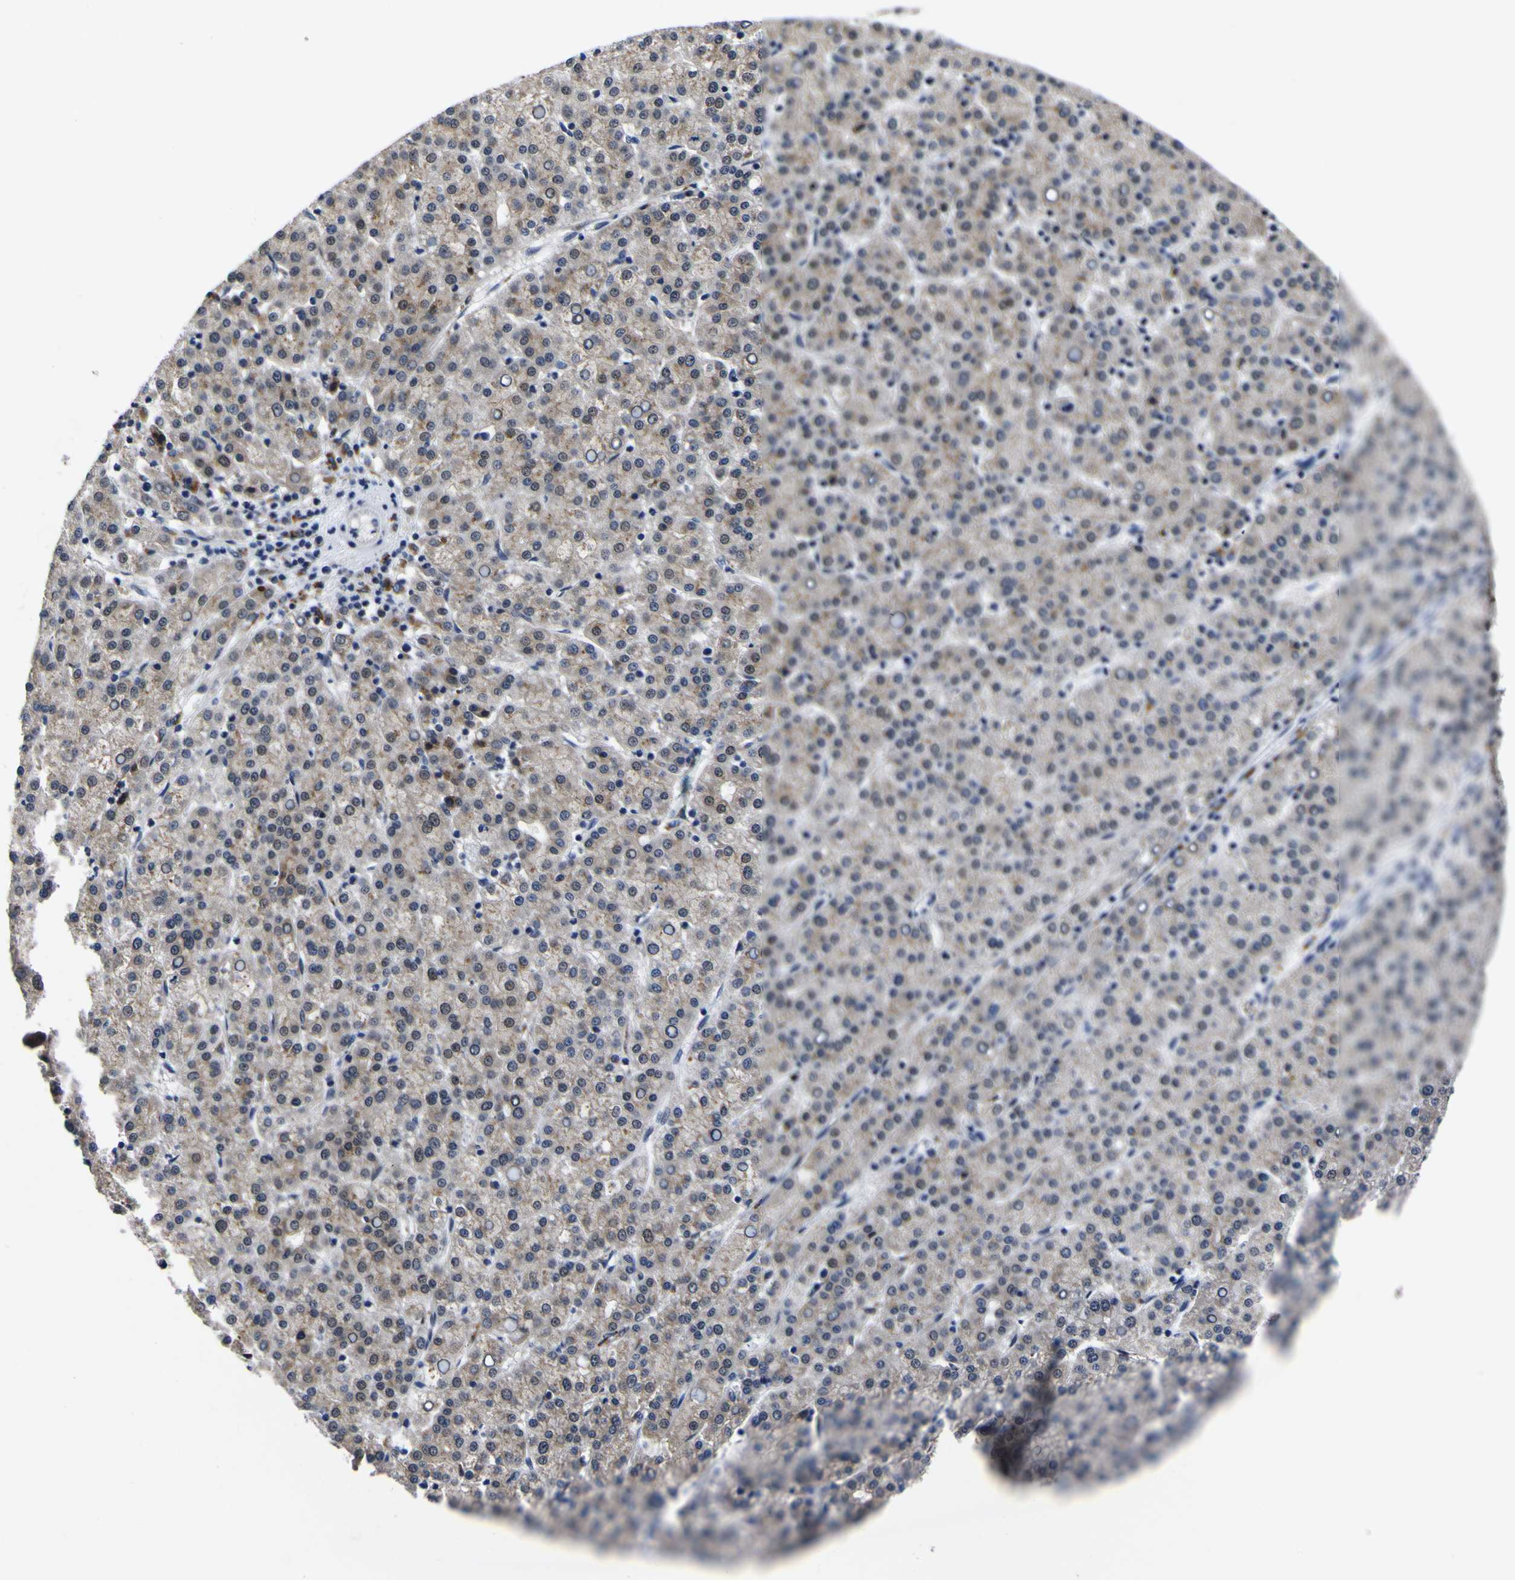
{"staining": {"intensity": "moderate", "quantity": "25%-75%", "location": "nuclear"}, "tissue": "liver cancer", "cell_type": "Tumor cells", "image_type": "cancer", "snomed": [{"axis": "morphology", "description": "Carcinoma, Hepatocellular, NOS"}, {"axis": "topography", "description": "Liver"}], "caption": "About 25%-75% of tumor cells in human hepatocellular carcinoma (liver) display moderate nuclear protein positivity as visualized by brown immunohistochemical staining.", "gene": "IGFLR1", "patient": {"sex": "female", "age": 58}}